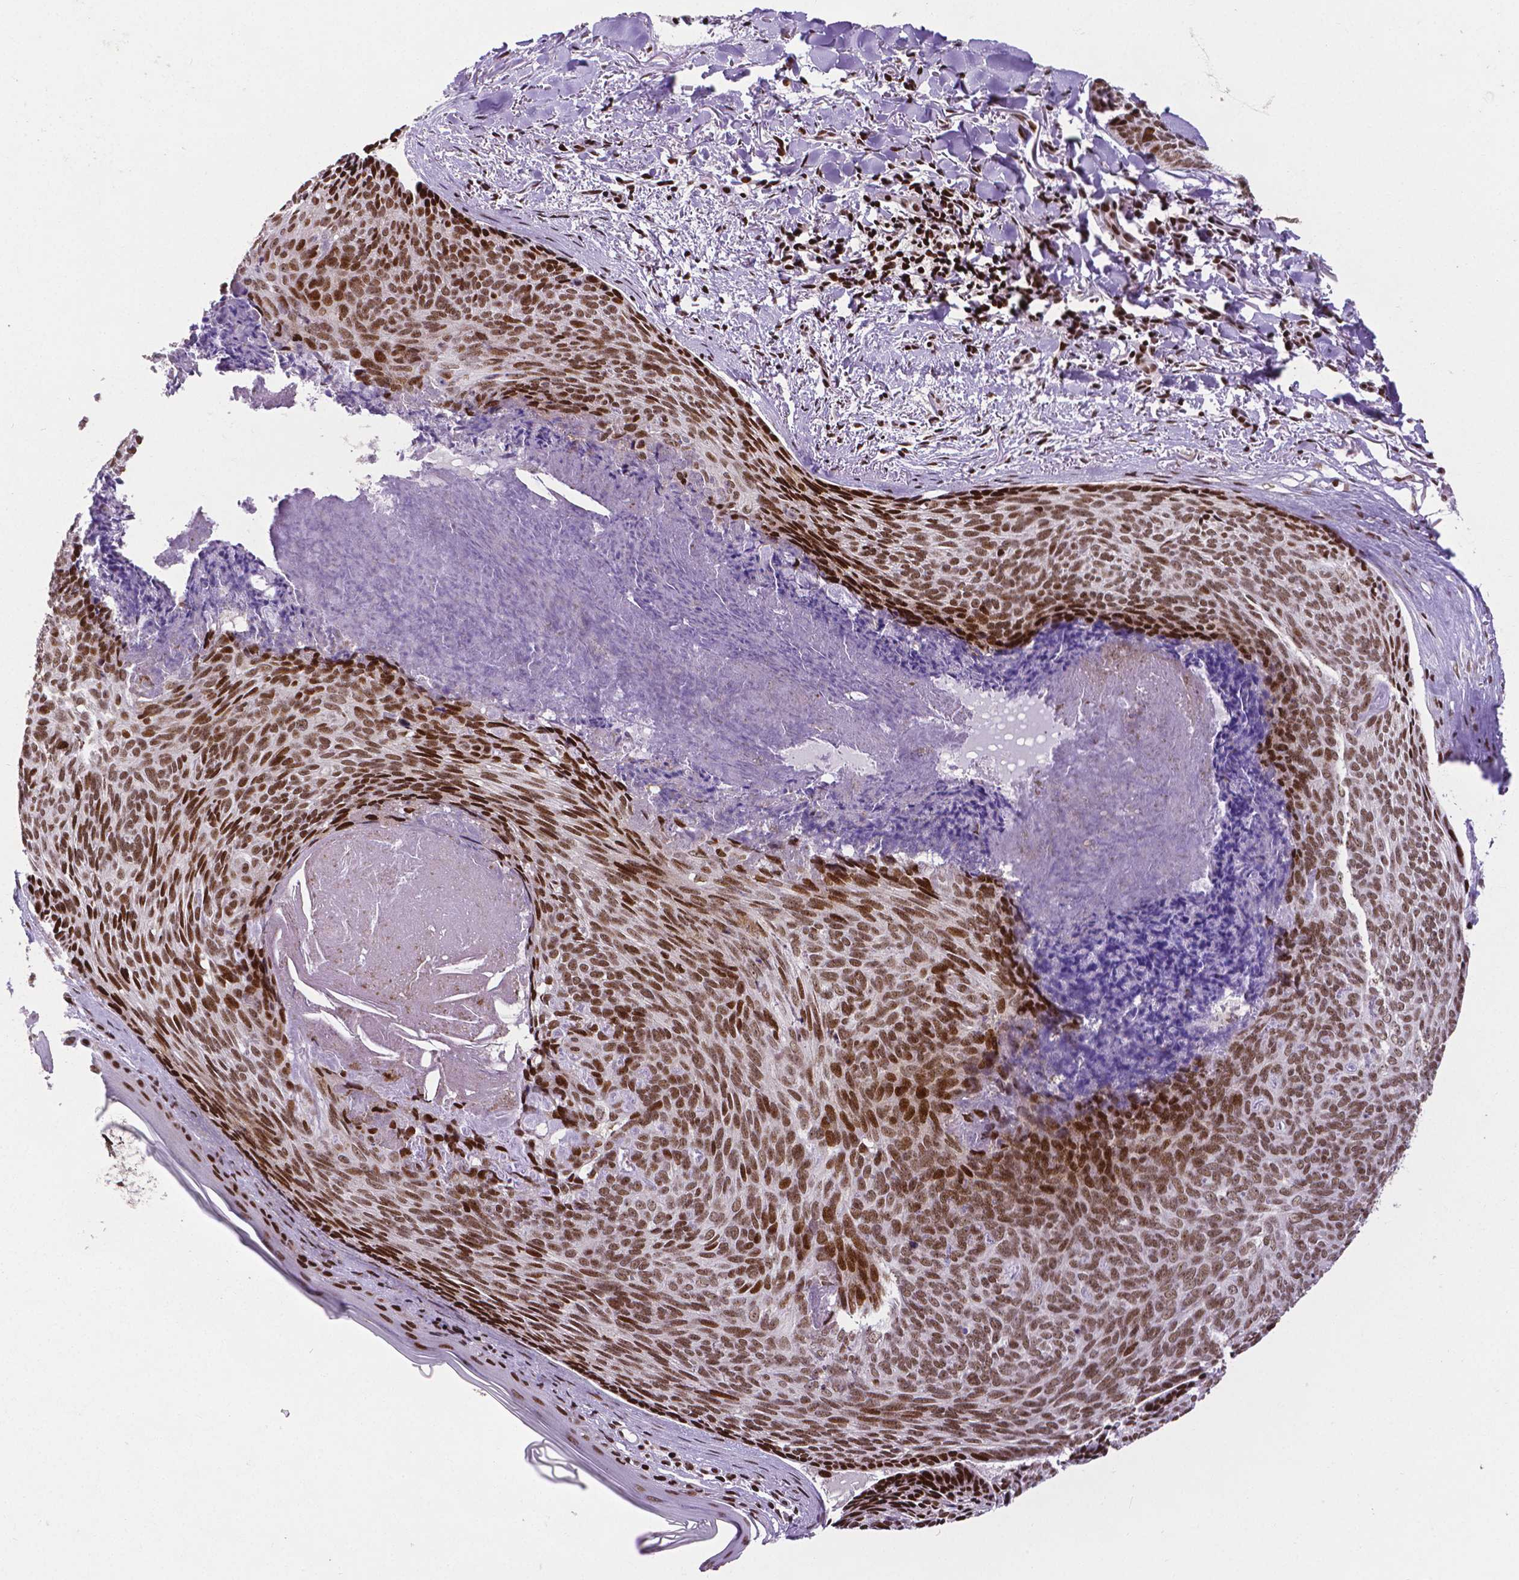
{"staining": {"intensity": "moderate", "quantity": ">75%", "location": "nuclear"}, "tissue": "skin cancer", "cell_type": "Tumor cells", "image_type": "cancer", "snomed": [{"axis": "morphology", "description": "Basal cell carcinoma"}, {"axis": "topography", "description": "Skin"}], "caption": "An immunohistochemistry photomicrograph of neoplastic tissue is shown. Protein staining in brown labels moderate nuclear positivity in skin cancer (basal cell carcinoma) within tumor cells.", "gene": "CTCF", "patient": {"sex": "female", "age": 82}}